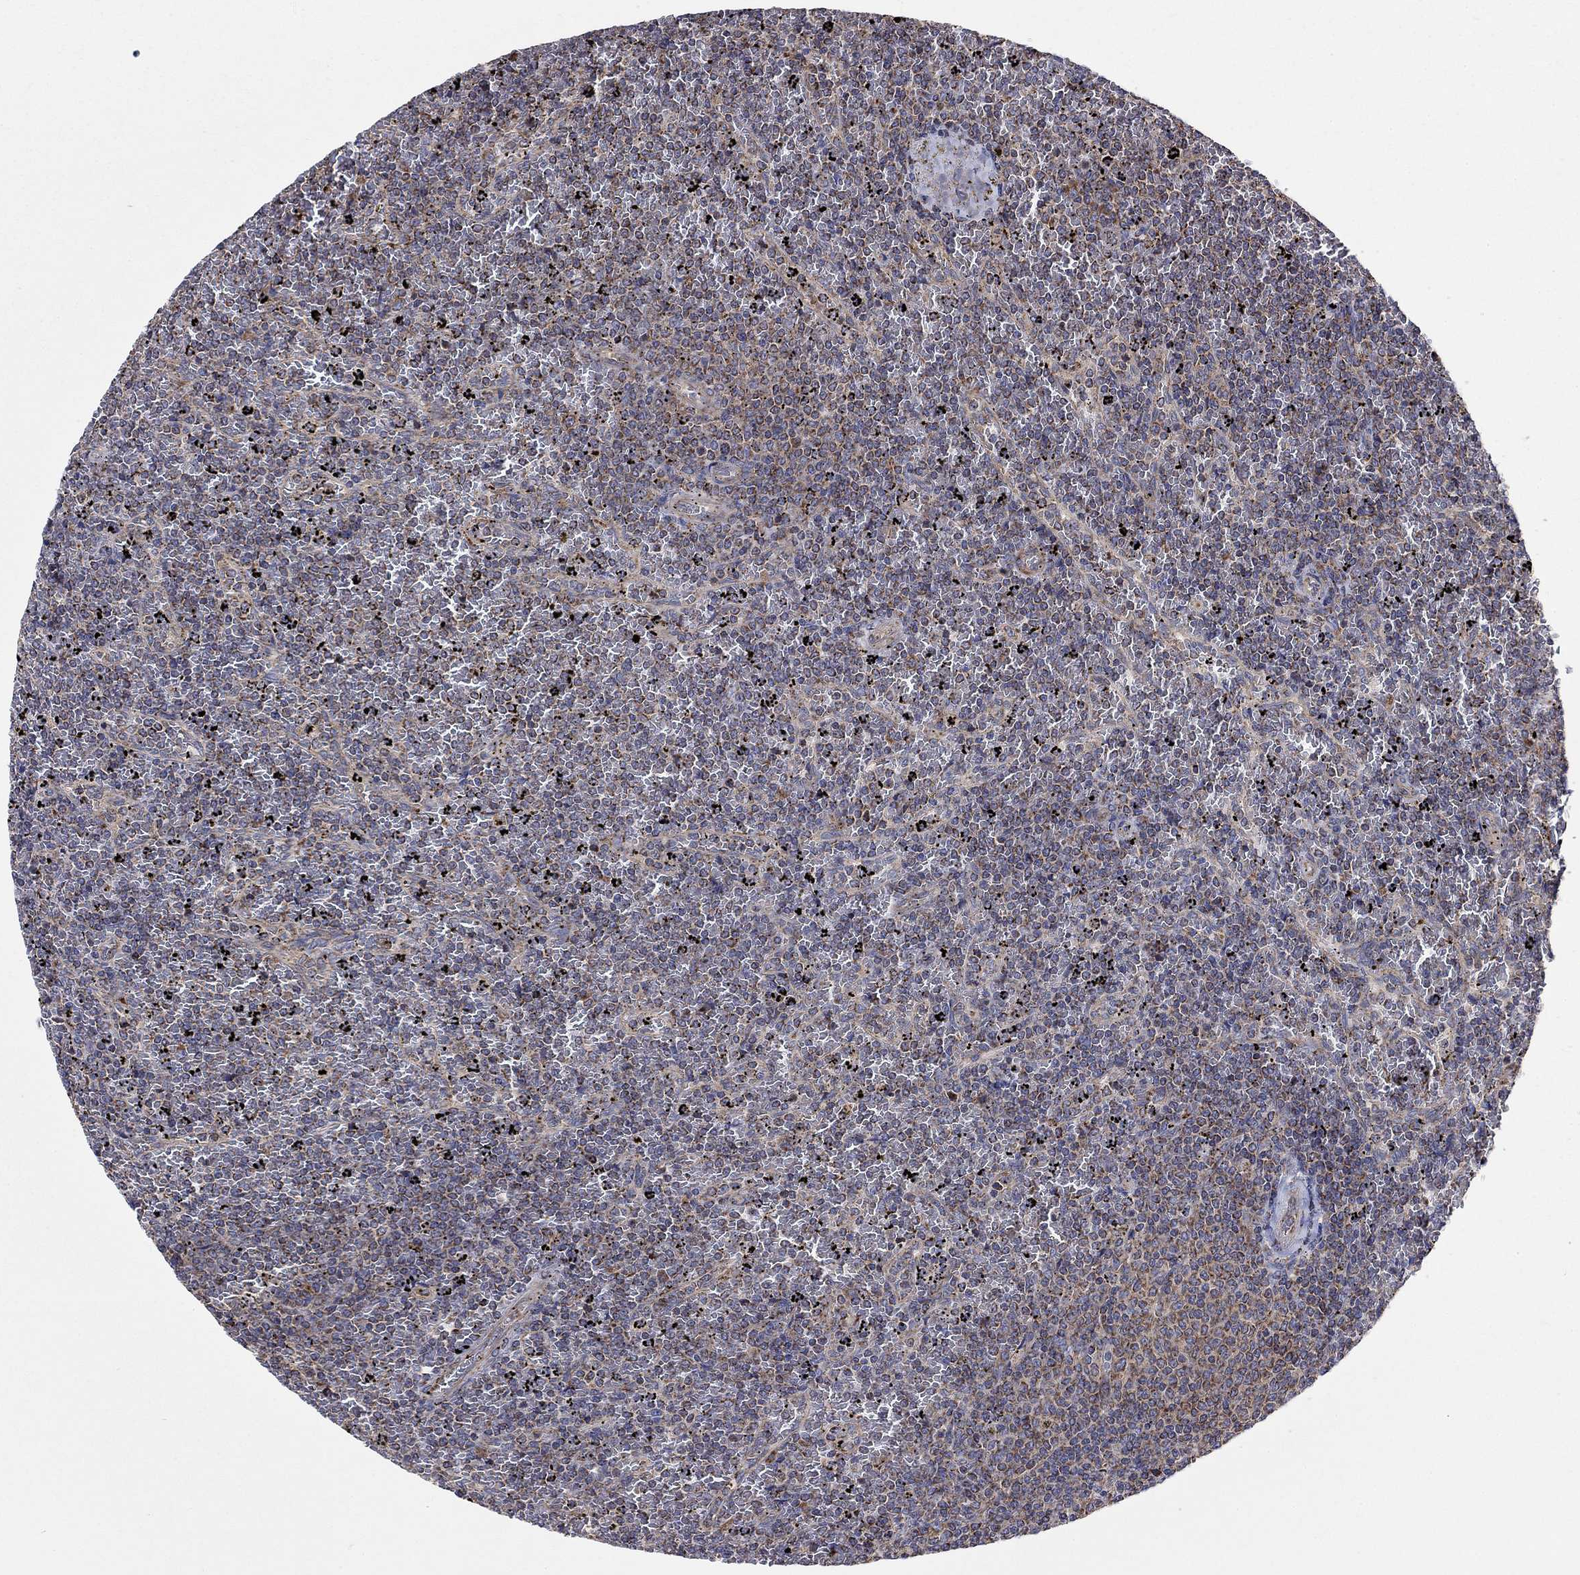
{"staining": {"intensity": "weak", "quantity": "25%-75%", "location": "cytoplasmic/membranous"}, "tissue": "lymphoma", "cell_type": "Tumor cells", "image_type": "cancer", "snomed": [{"axis": "morphology", "description": "Malignant lymphoma, non-Hodgkin's type, Low grade"}, {"axis": "topography", "description": "Spleen"}], "caption": "This histopathology image shows lymphoma stained with IHC to label a protein in brown. The cytoplasmic/membranous of tumor cells show weak positivity for the protein. Nuclei are counter-stained blue.", "gene": "RPLP0", "patient": {"sex": "female", "age": 77}}